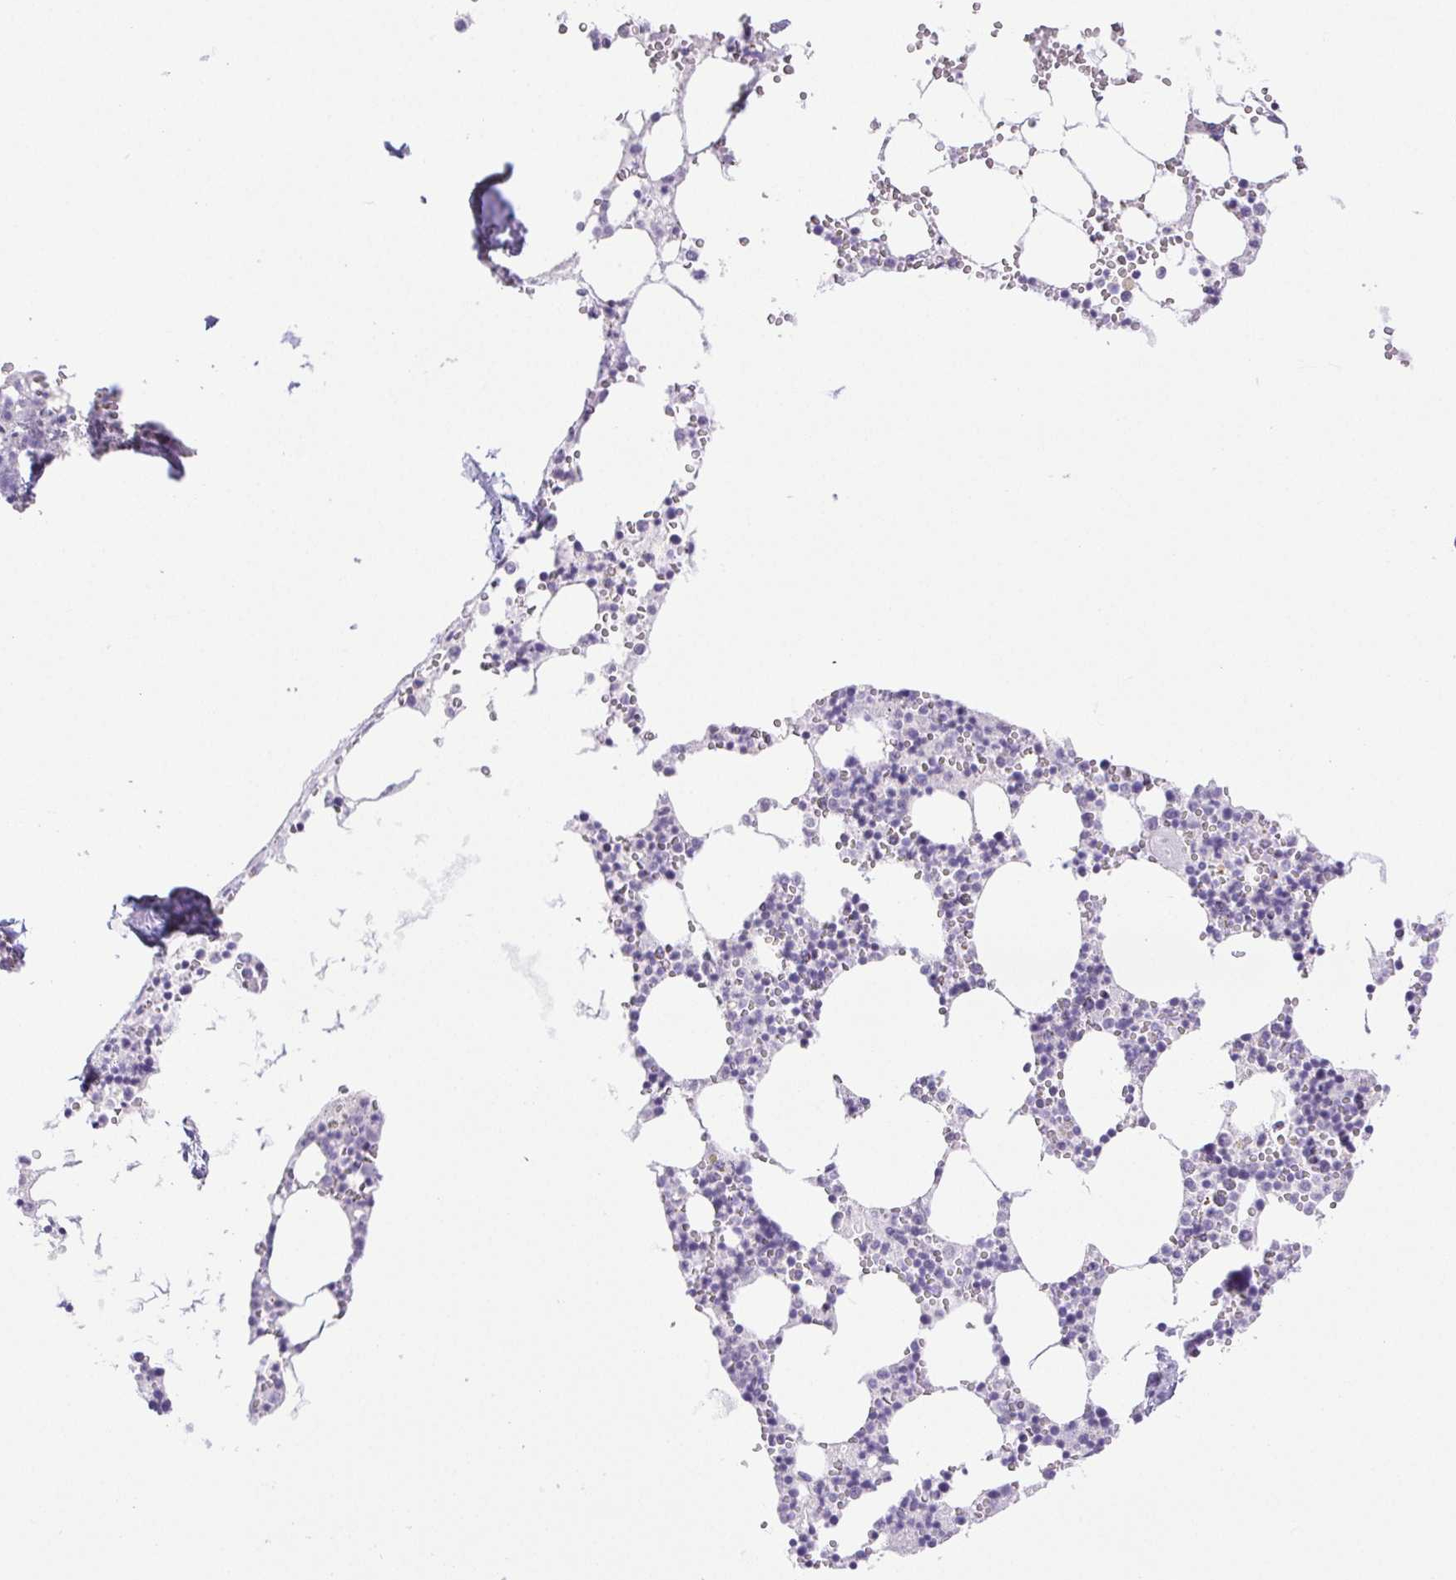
{"staining": {"intensity": "negative", "quantity": "none", "location": "none"}, "tissue": "bone marrow", "cell_type": "Hematopoietic cells", "image_type": "normal", "snomed": [{"axis": "morphology", "description": "Normal tissue, NOS"}, {"axis": "topography", "description": "Bone marrow"}], "caption": "A high-resolution image shows IHC staining of unremarkable bone marrow, which displays no significant expression in hematopoietic cells.", "gene": "PAPPA2", "patient": {"sex": "male", "age": 54}}